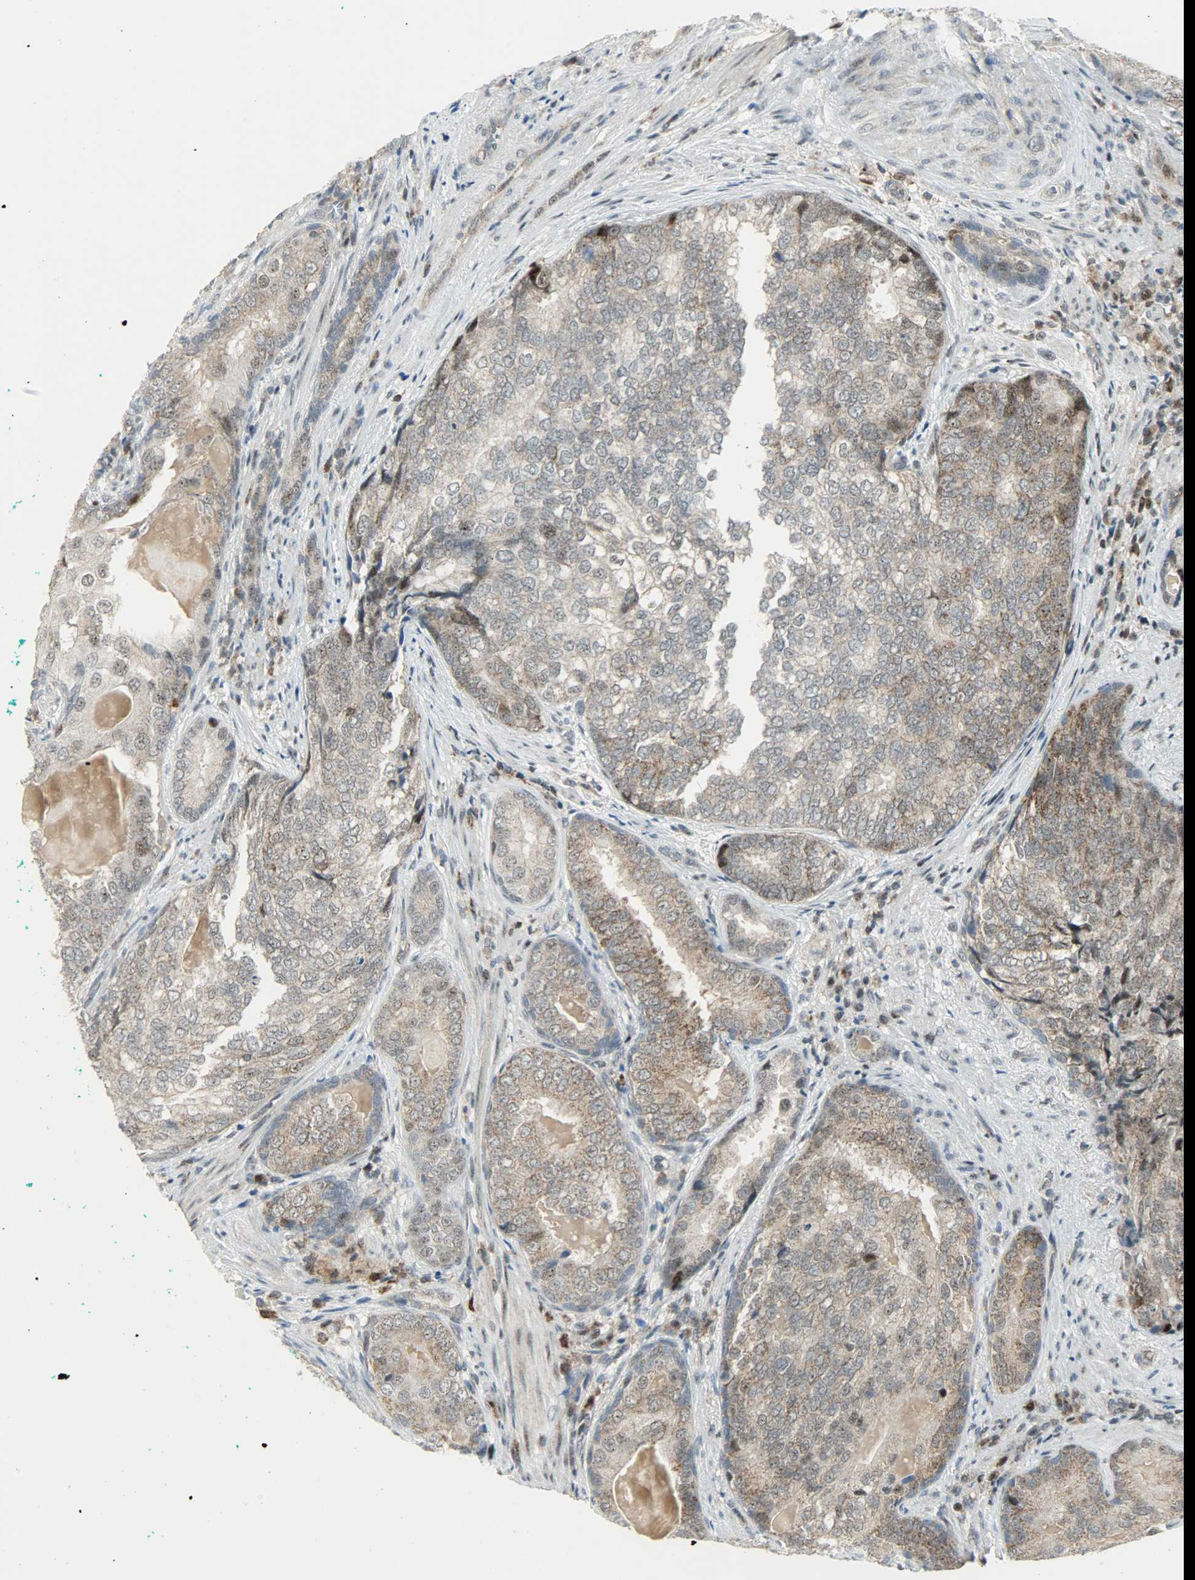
{"staining": {"intensity": "moderate", "quantity": ">75%", "location": "cytoplasmic/membranous"}, "tissue": "prostate cancer", "cell_type": "Tumor cells", "image_type": "cancer", "snomed": [{"axis": "morphology", "description": "Adenocarcinoma, High grade"}, {"axis": "topography", "description": "Prostate"}], "caption": "Prostate cancer (high-grade adenocarcinoma) was stained to show a protein in brown. There is medium levels of moderate cytoplasmic/membranous staining in about >75% of tumor cells.", "gene": "IL15", "patient": {"sex": "male", "age": 66}}